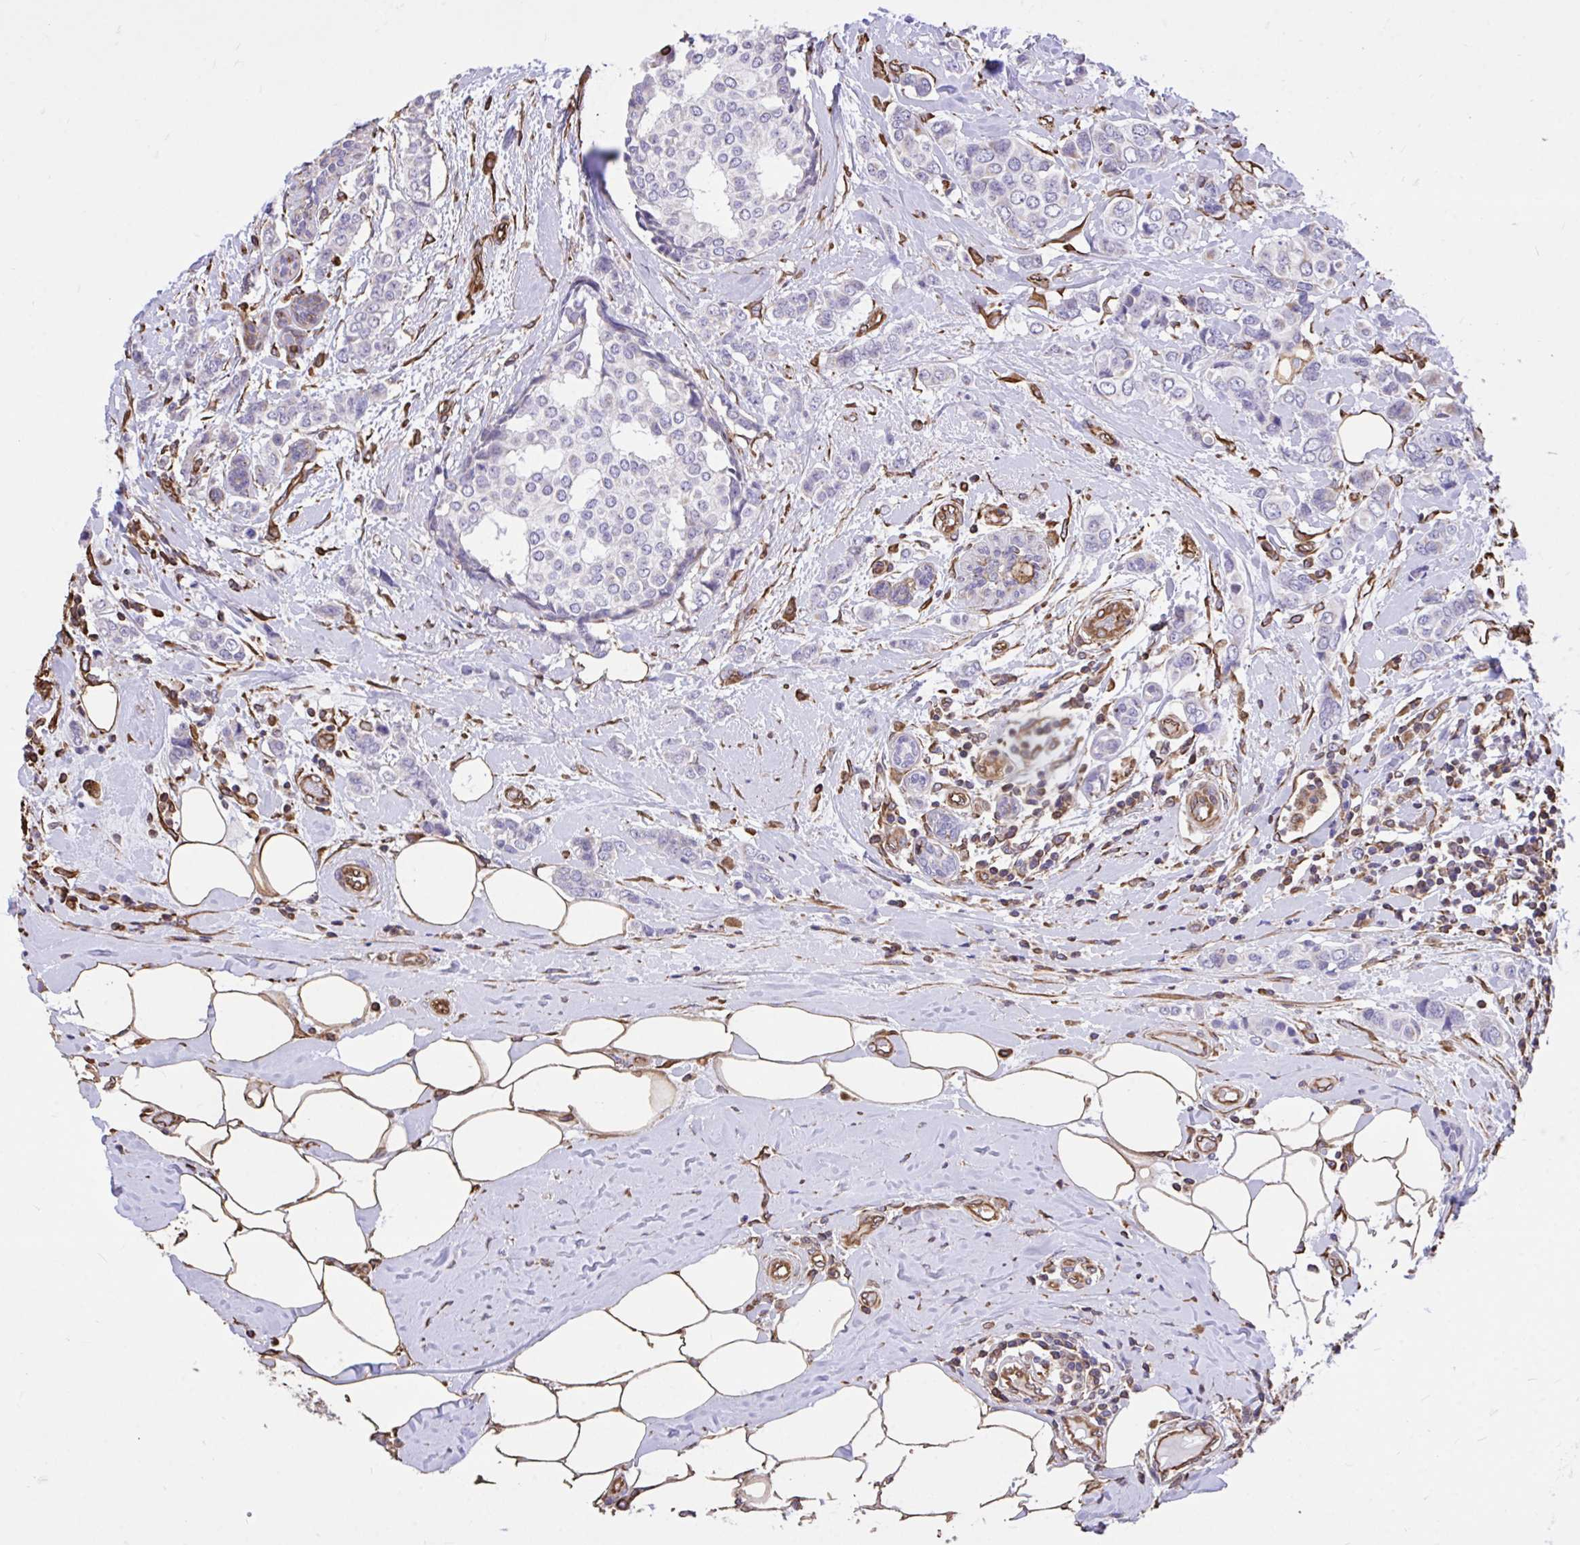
{"staining": {"intensity": "negative", "quantity": "none", "location": "none"}, "tissue": "breast cancer", "cell_type": "Tumor cells", "image_type": "cancer", "snomed": [{"axis": "morphology", "description": "Lobular carcinoma"}, {"axis": "topography", "description": "Breast"}], "caption": "The histopathology image exhibits no significant positivity in tumor cells of lobular carcinoma (breast).", "gene": "RNF103", "patient": {"sex": "female", "age": 51}}